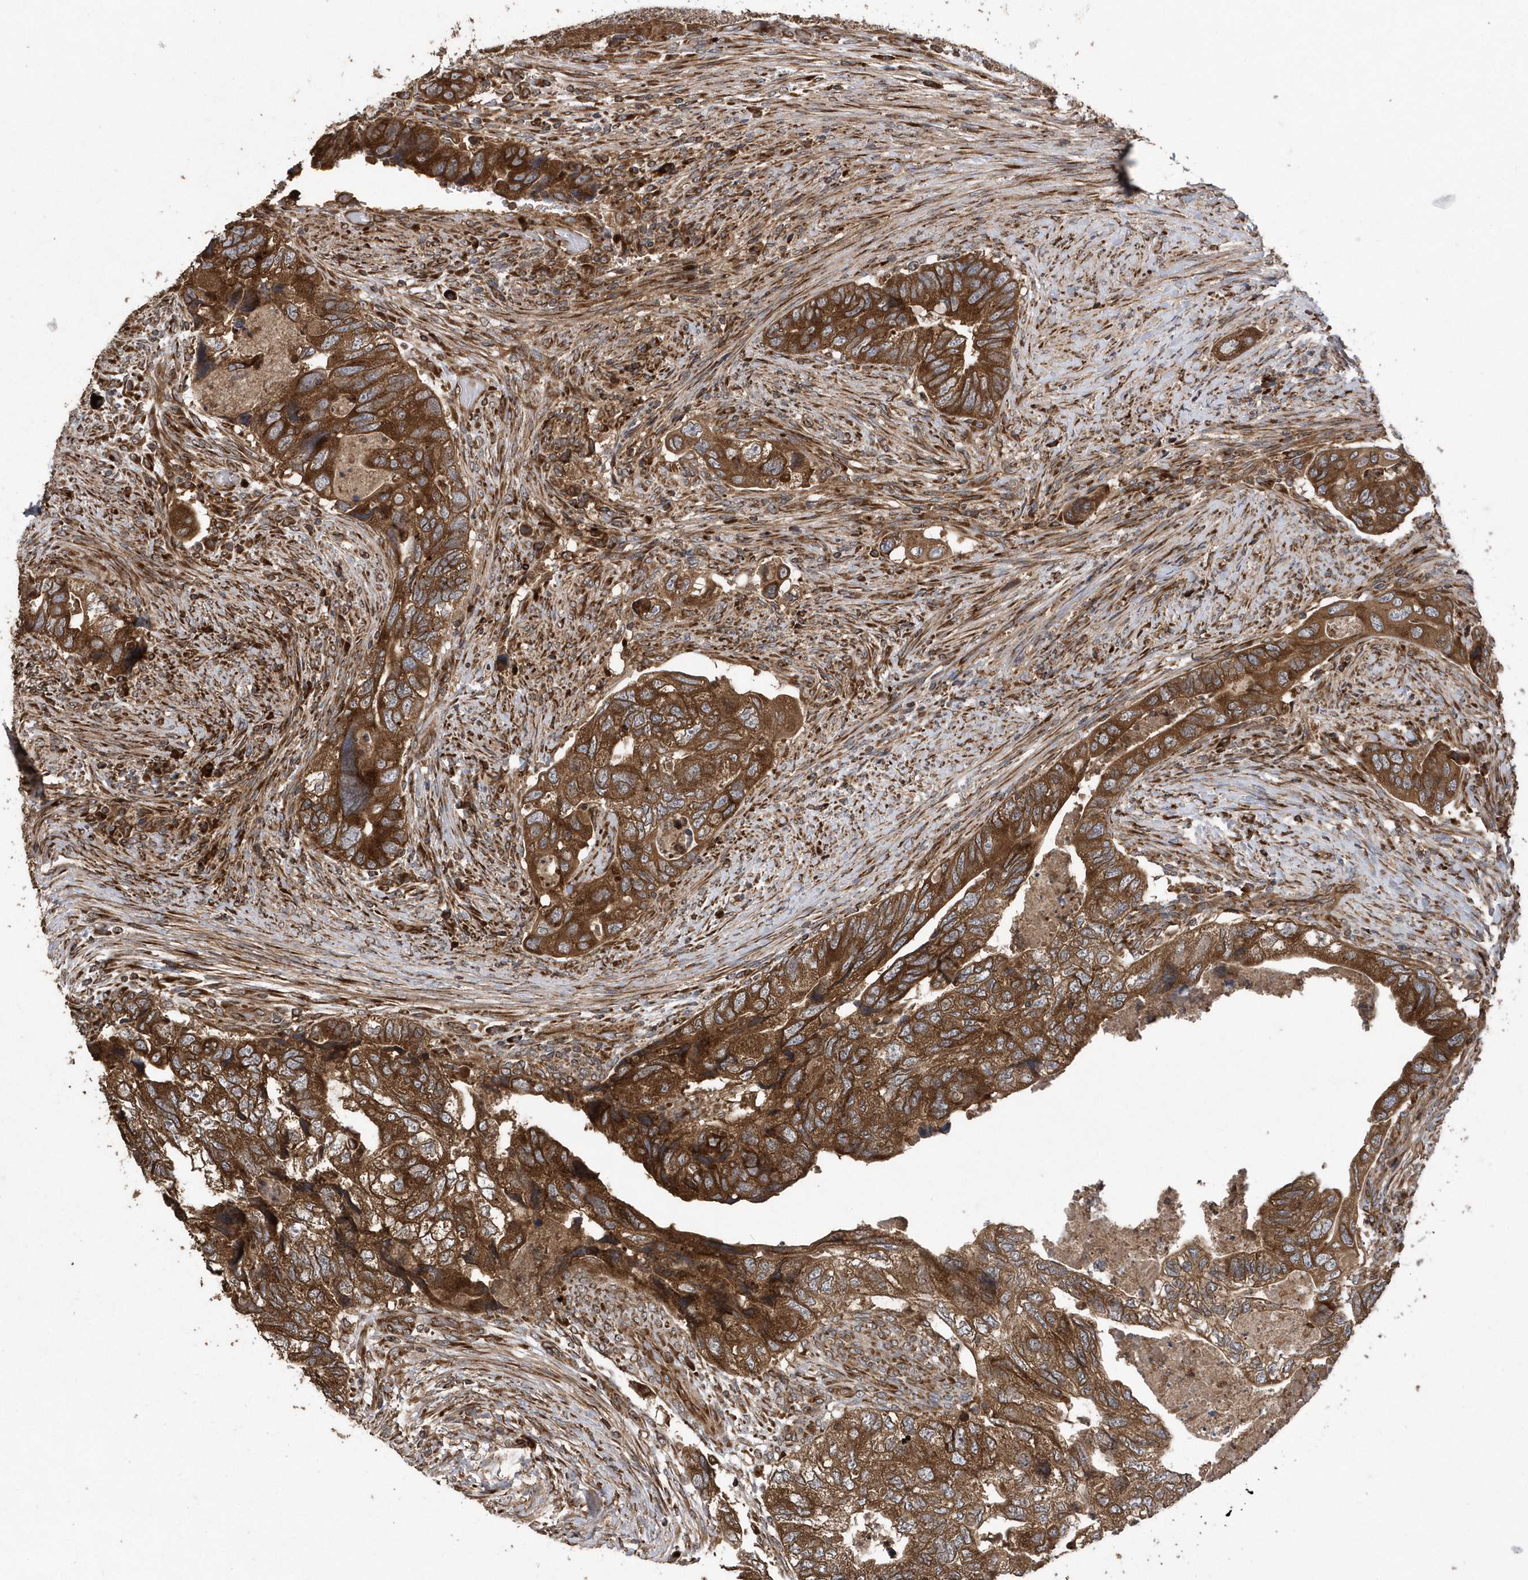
{"staining": {"intensity": "strong", "quantity": ">75%", "location": "cytoplasmic/membranous"}, "tissue": "colorectal cancer", "cell_type": "Tumor cells", "image_type": "cancer", "snomed": [{"axis": "morphology", "description": "Adenocarcinoma, NOS"}, {"axis": "topography", "description": "Rectum"}], "caption": "Immunohistochemistry of human colorectal cancer exhibits high levels of strong cytoplasmic/membranous staining in approximately >75% of tumor cells. (Brightfield microscopy of DAB IHC at high magnification).", "gene": "WASHC5", "patient": {"sex": "male", "age": 63}}